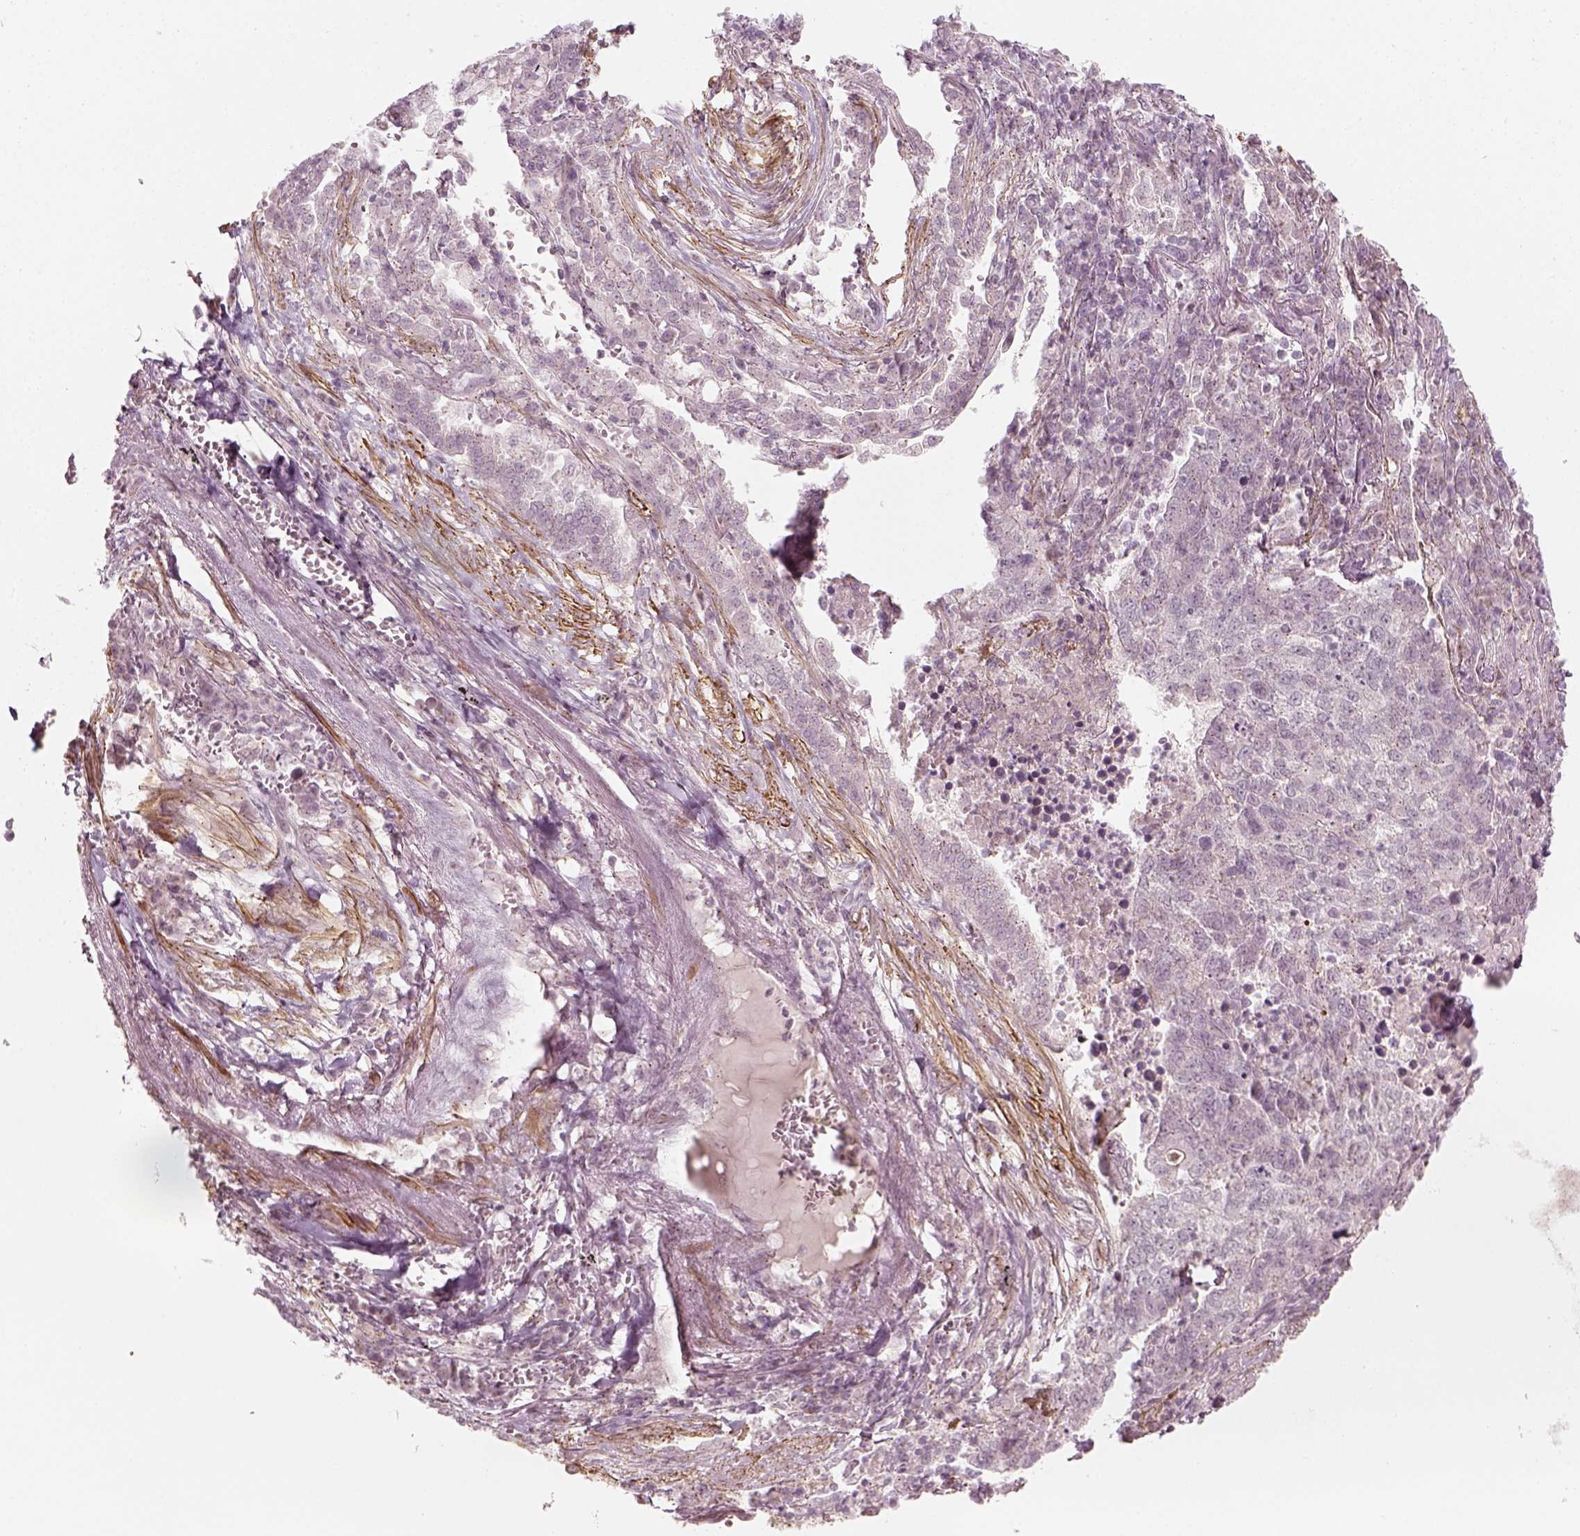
{"staining": {"intensity": "negative", "quantity": "none", "location": "none"}, "tissue": "lung cancer", "cell_type": "Tumor cells", "image_type": "cancer", "snomed": [{"axis": "morphology", "description": "Adenocarcinoma, NOS"}, {"axis": "topography", "description": "Lung"}], "caption": "An immunohistochemistry (IHC) image of lung cancer (adenocarcinoma) is shown. There is no staining in tumor cells of lung cancer (adenocarcinoma). (Stains: DAB IHC with hematoxylin counter stain, Microscopy: brightfield microscopy at high magnification).", "gene": "MLIP", "patient": {"sex": "male", "age": 57}}